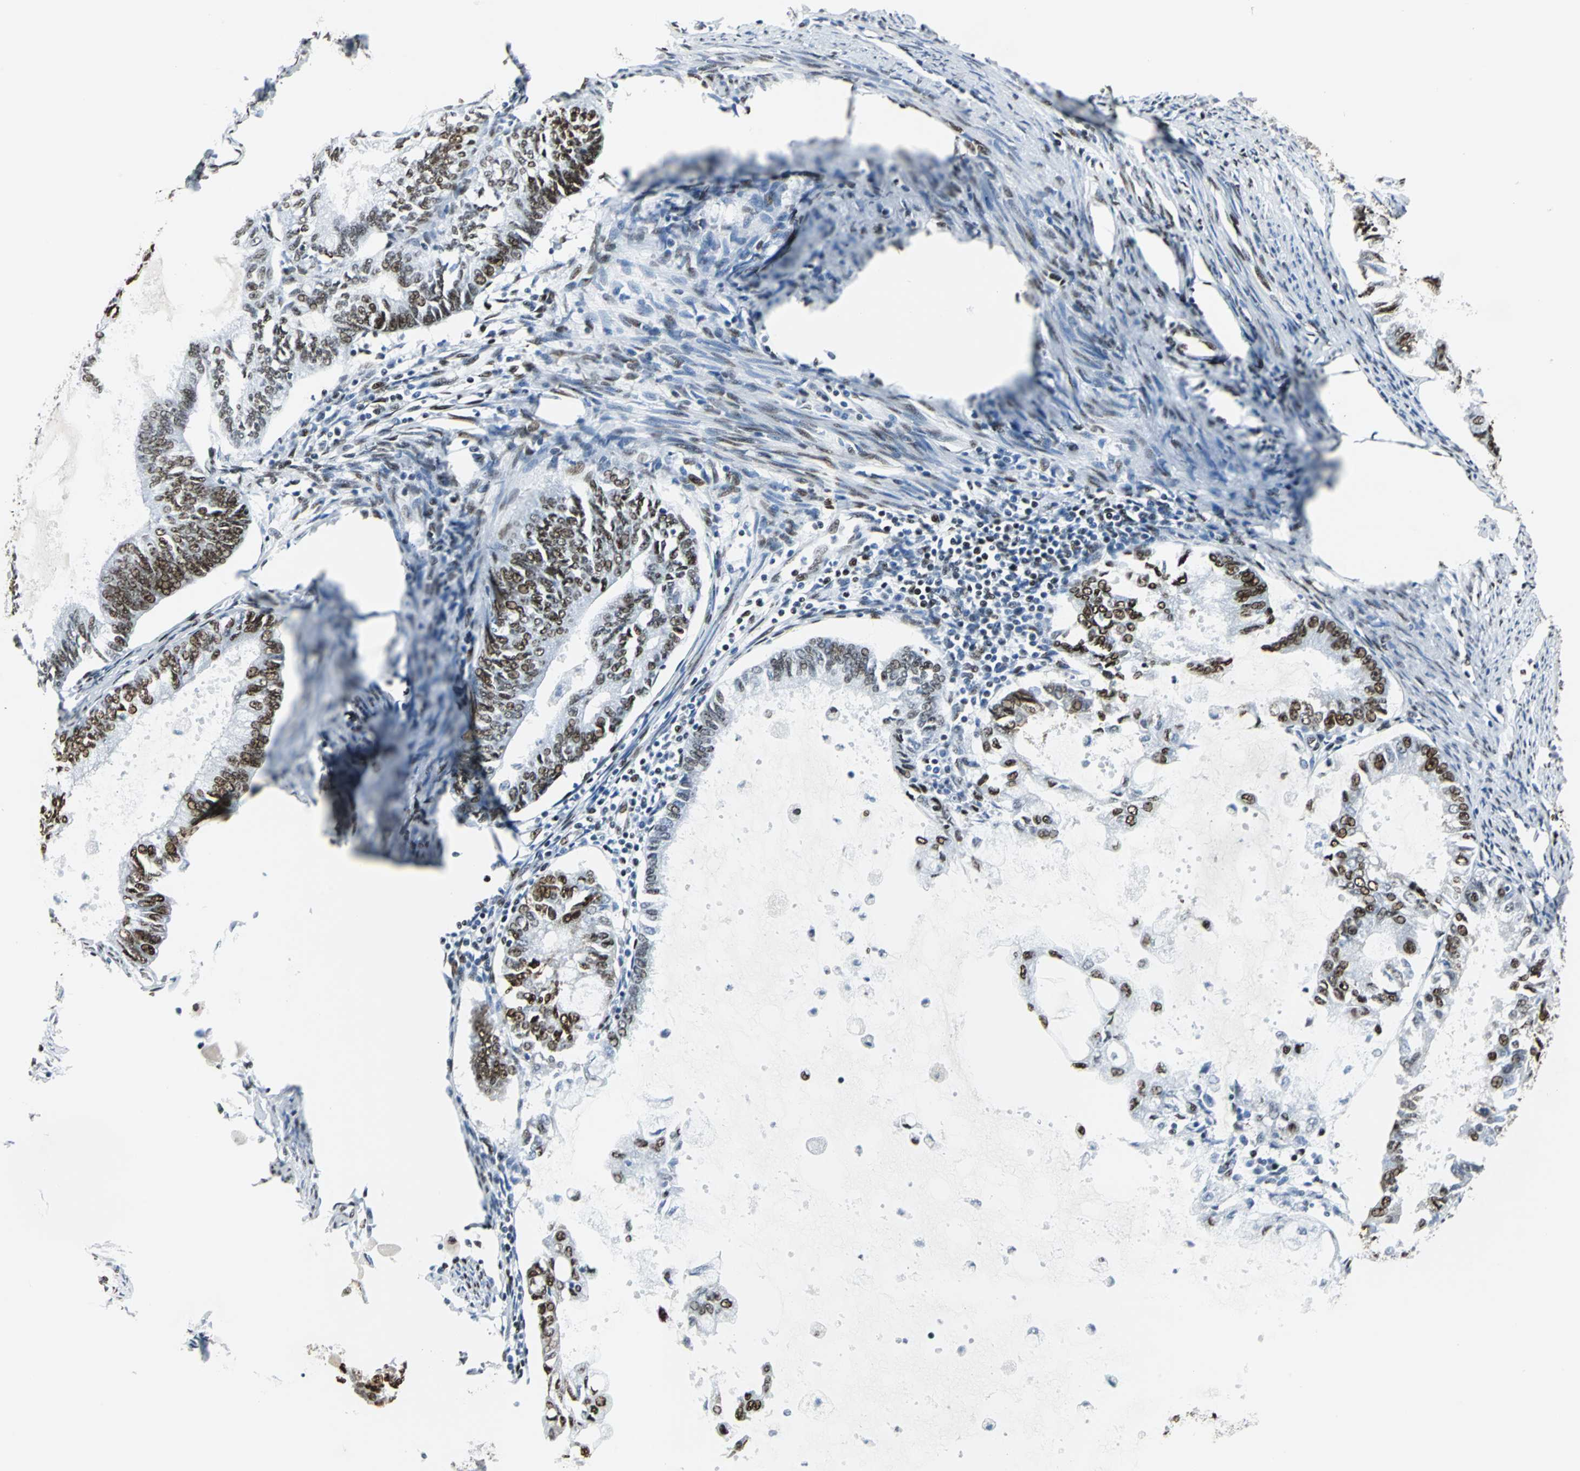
{"staining": {"intensity": "strong", "quantity": ">75%", "location": "nuclear"}, "tissue": "endometrial cancer", "cell_type": "Tumor cells", "image_type": "cancer", "snomed": [{"axis": "morphology", "description": "Adenocarcinoma, NOS"}, {"axis": "topography", "description": "Endometrium"}], "caption": "Adenocarcinoma (endometrial) tissue reveals strong nuclear expression in about >75% of tumor cells", "gene": "HDAC2", "patient": {"sex": "female", "age": 86}}